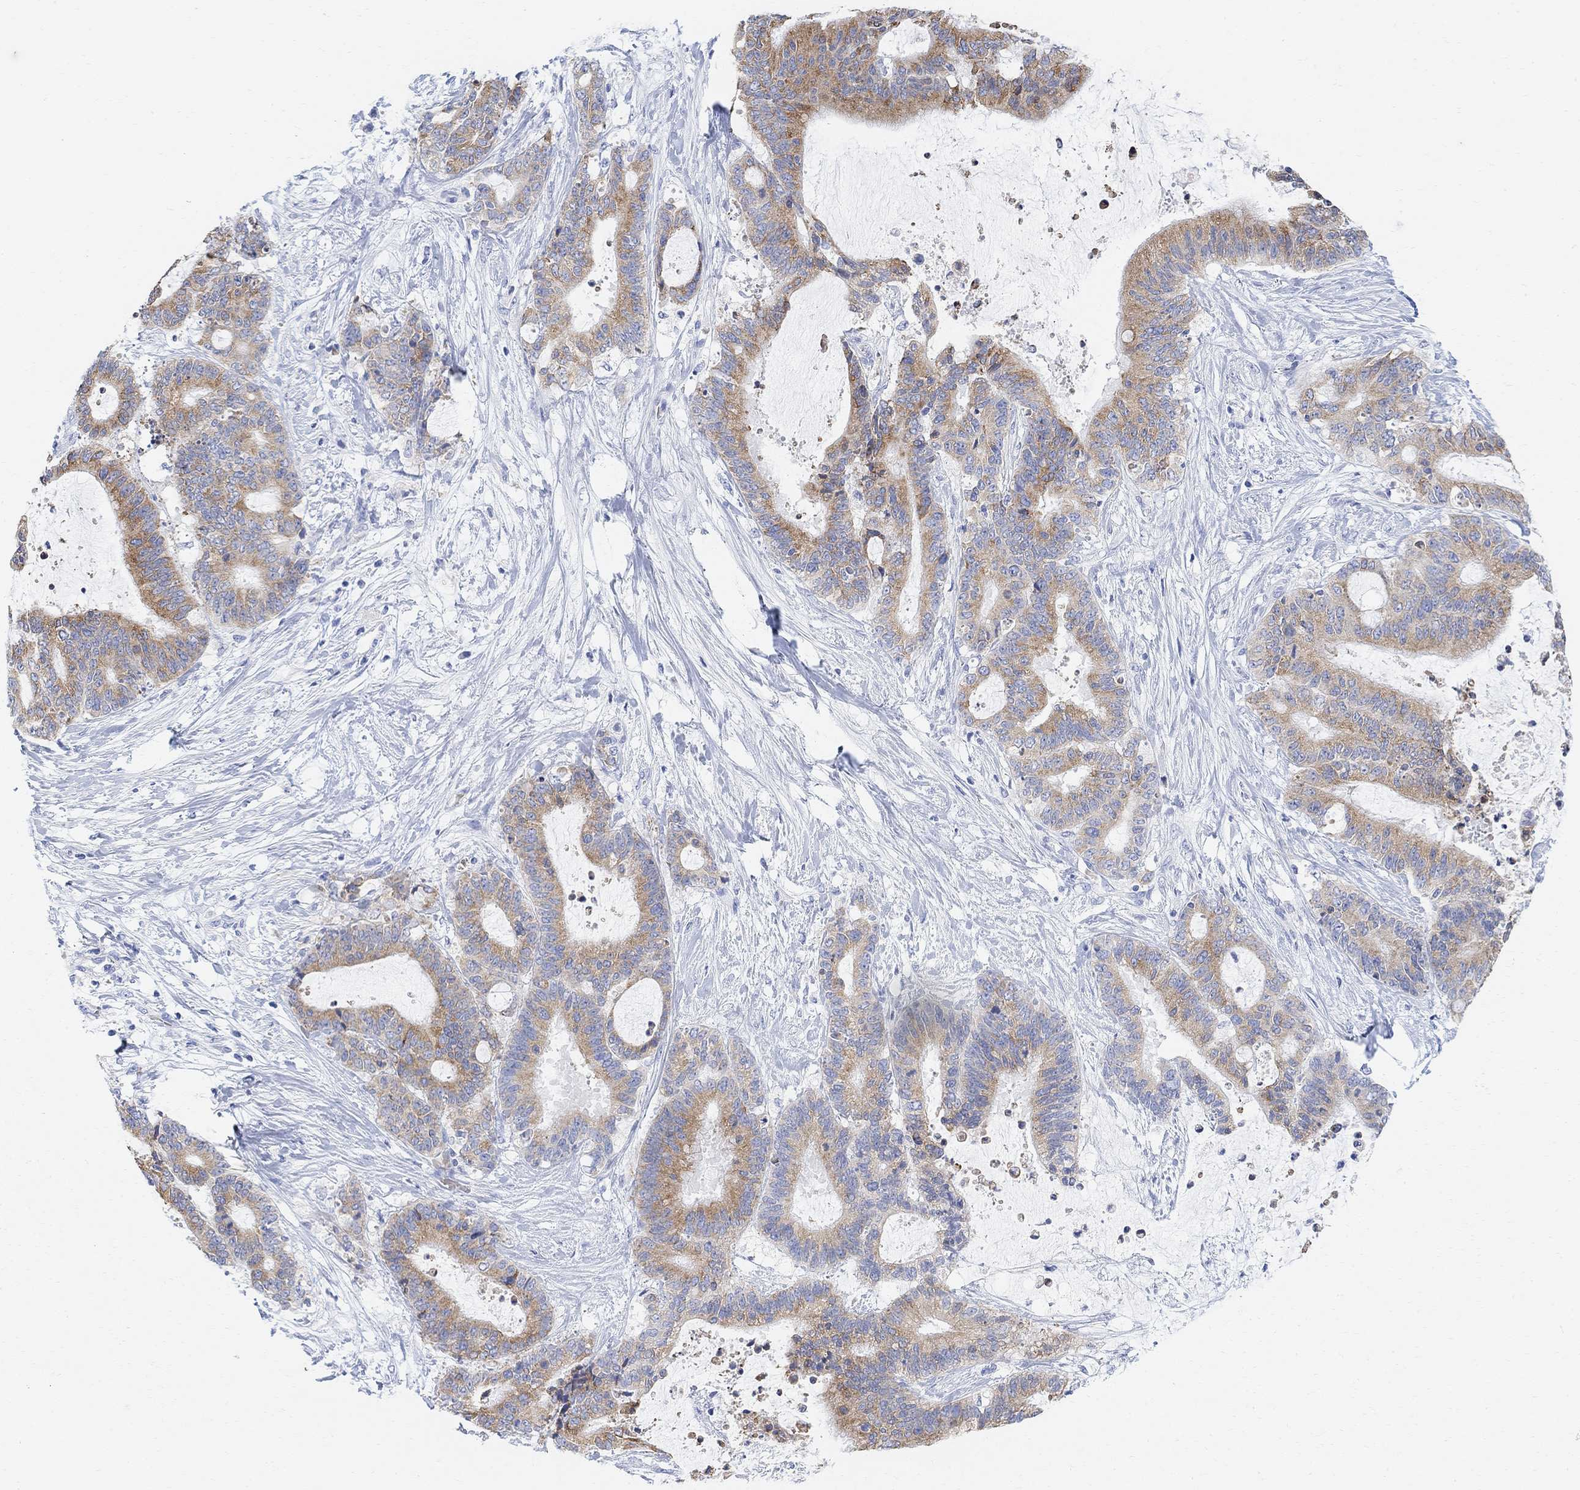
{"staining": {"intensity": "moderate", "quantity": ">75%", "location": "cytoplasmic/membranous"}, "tissue": "liver cancer", "cell_type": "Tumor cells", "image_type": "cancer", "snomed": [{"axis": "morphology", "description": "Cholangiocarcinoma"}, {"axis": "topography", "description": "Liver"}], "caption": "This is a histology image of IHC staining of liver cancer (cholangiocarcinoma), which shows moderate expression in the cytoplasmic/membranous of tumor cells.", "gene": "RETNLB", "patient": {"sex": "female", "age": 73}}